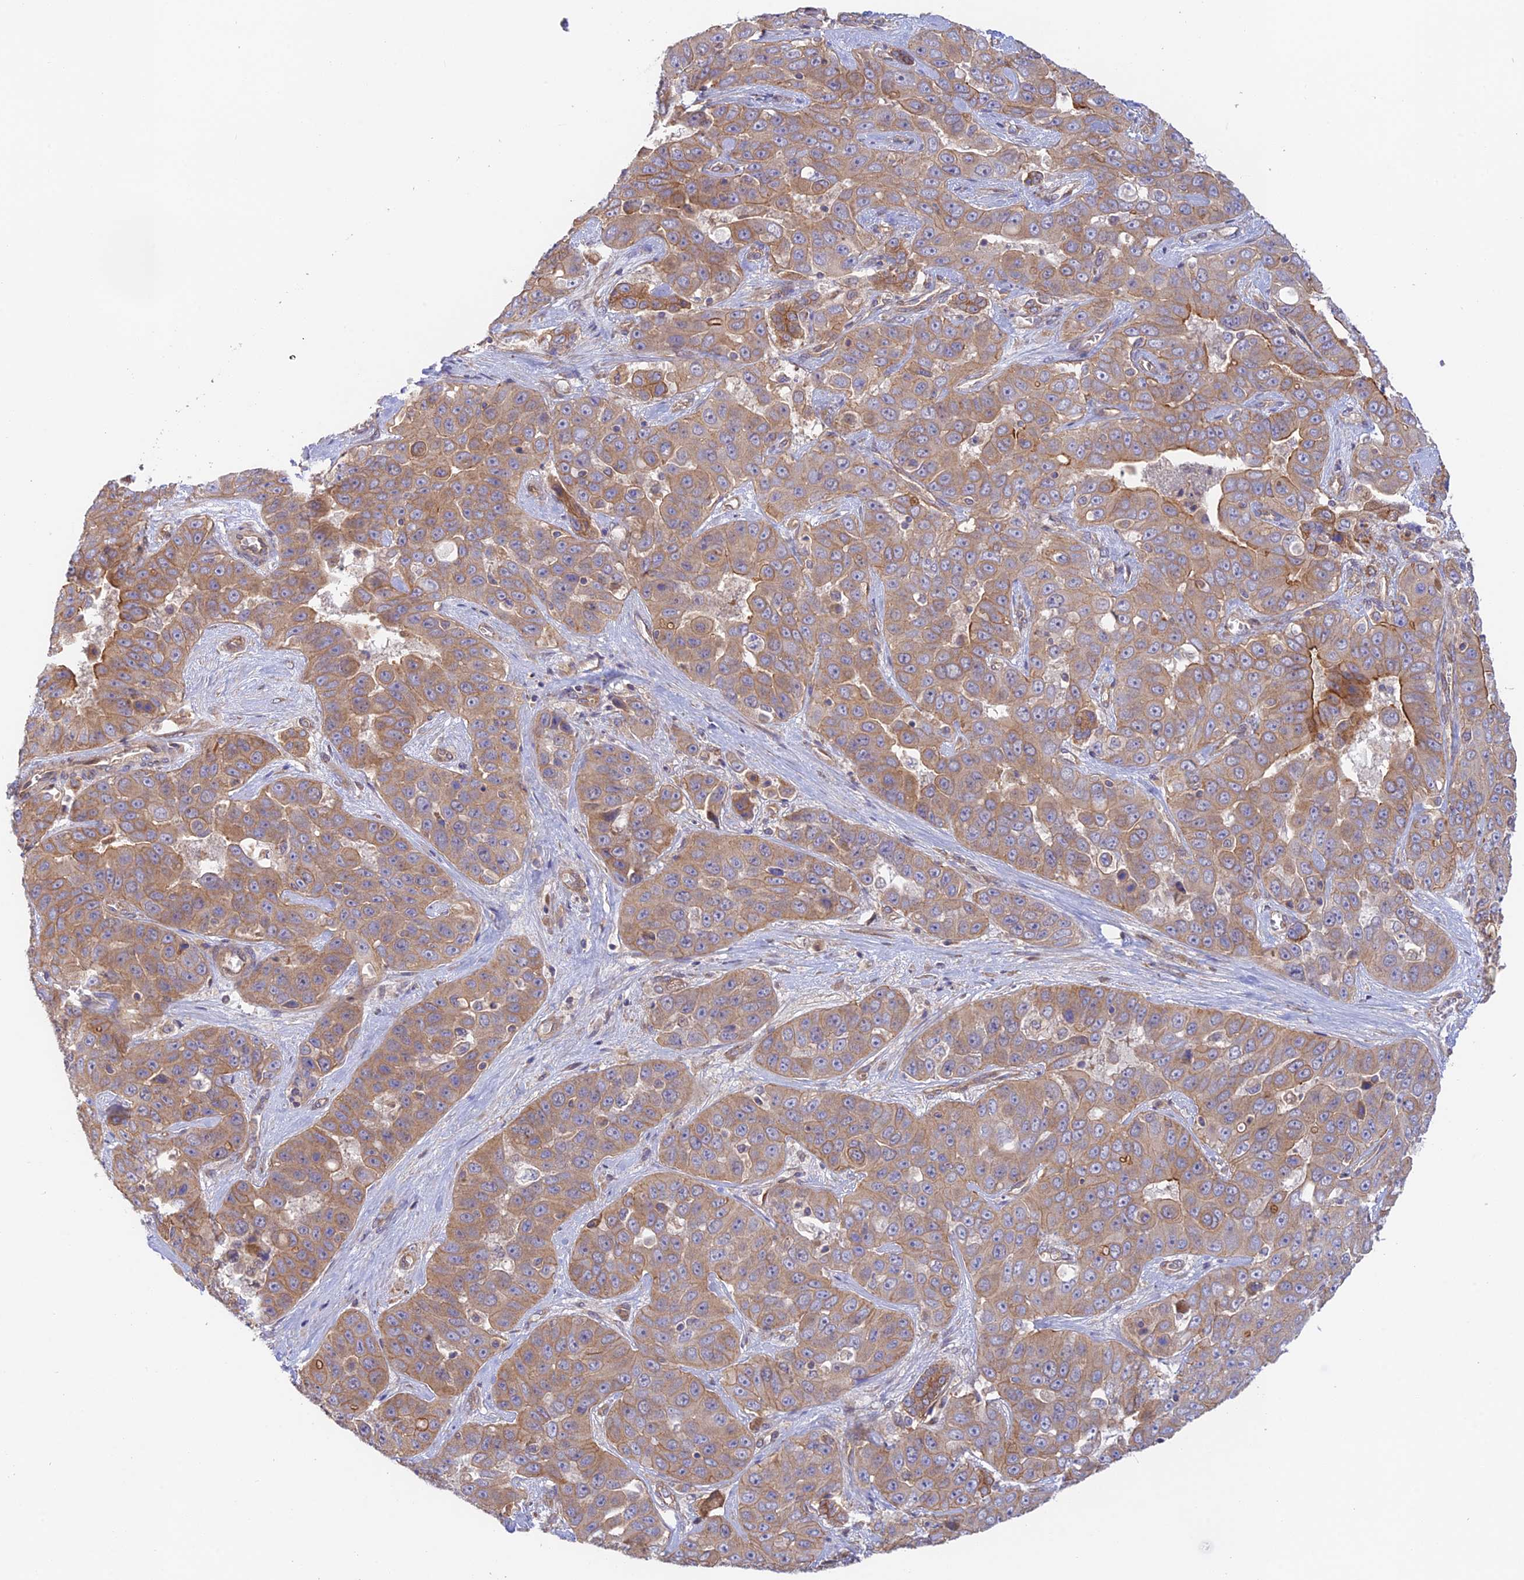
{"staining": {"intensity": "moderate", "quantity": "25%-75%", "location": "cytoplasmic/membranous"}, "tissue": "liver cancer", "cell_type": "Tumor cells", "image_type": "cancer", "snomed": [{"axis": "morphology", "description": "Cholangiocarcinoma"}, {"axis": "topography", "description": "Liver"}], "caption": "Cholangiocarcinoma (liver) was stained to show a protein in brown. There is medium levels of moderate cytoplasmic/membranous staining in approximately 25%-75% of tumor cells.", "gene": "MYO9A", "patient": {"sex": "female", "age": 52}}